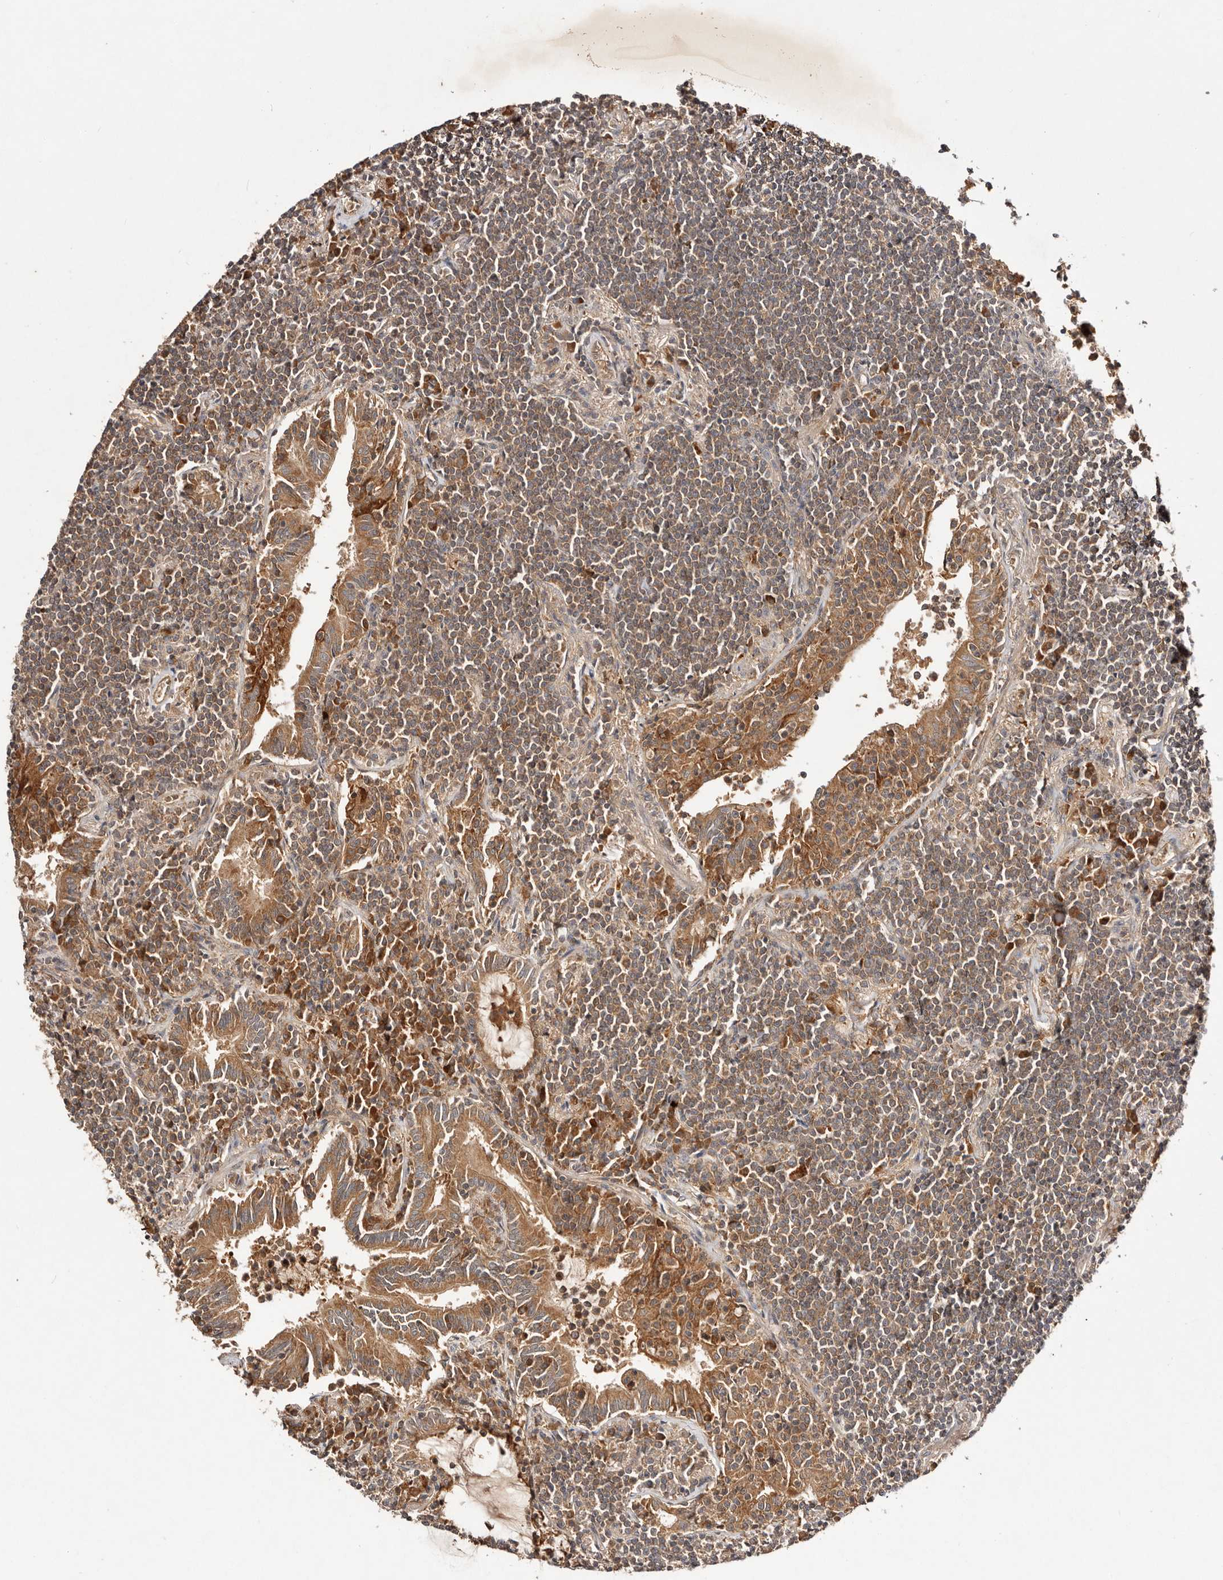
{"staining": {"intensity": "moderate", "quantity": ">75%", "location": "cytoplasmic/membranous"}, "tissue": "lymphoma", "cell_type": "Tumor cells", "image_type": "cancer", "snomed": [{"axis": "morphology", "description": "Malignant lymphoma, non-Hodgkin's type, Low grade"}, {"axis": "topography", "description": "Lung"}], "caption": "The histopathology image demonstrates immunohistochemical staining of low-grade malignant lymphoma, non-Hodgkin's type. There is moderate cytoplasmic/membranous staining is identified in approximately >75% of tumor cells. (DAB = brown stain, brightfield microscopy at high magnification).", "gene": "PKIB", "patient": {"sex": "female", "age": 71}}